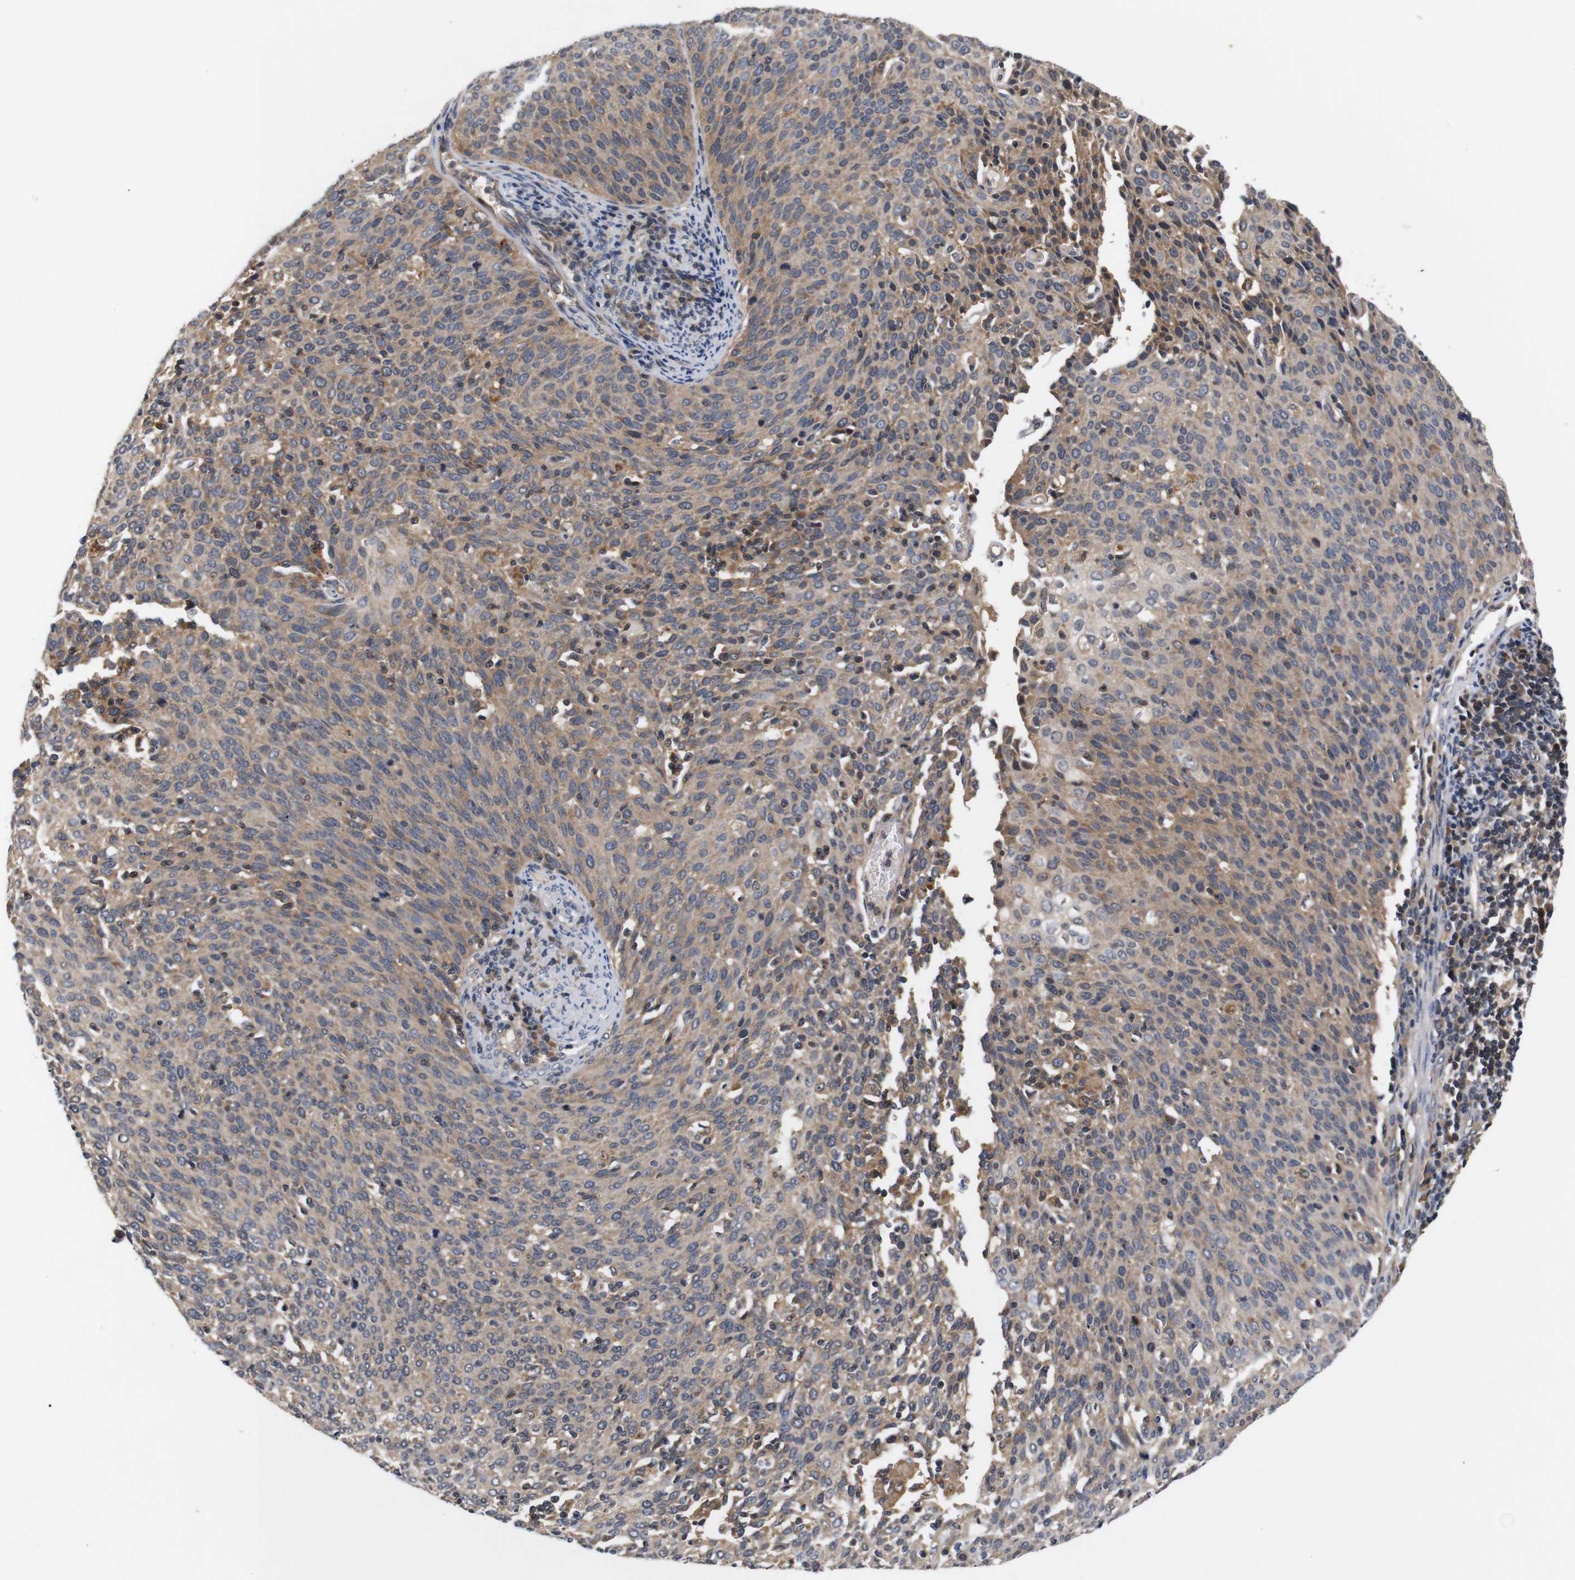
{"staining": {"intensity": "moderate", "quantity": ">75%", "location": "cytoplasmic/membranous"}, "tissue": "cervical cancer", "cell_type": "Tumor cells", "image_type": "cancer", "snomed": [{"axis": "morphology", "description": "Squamous cell carcinoma, NOS"}, {"axis": "topography", "description": "Cervix"}], "caption": "Immunohistochemical staining of human cervical cancer (squamous cell carcinoma) displays moderate cytoplasmic/membranous protein staining in about >75% of tumor cells.", "gene": "RIPK1", "patient": {"sex": "female", "age": 38}}